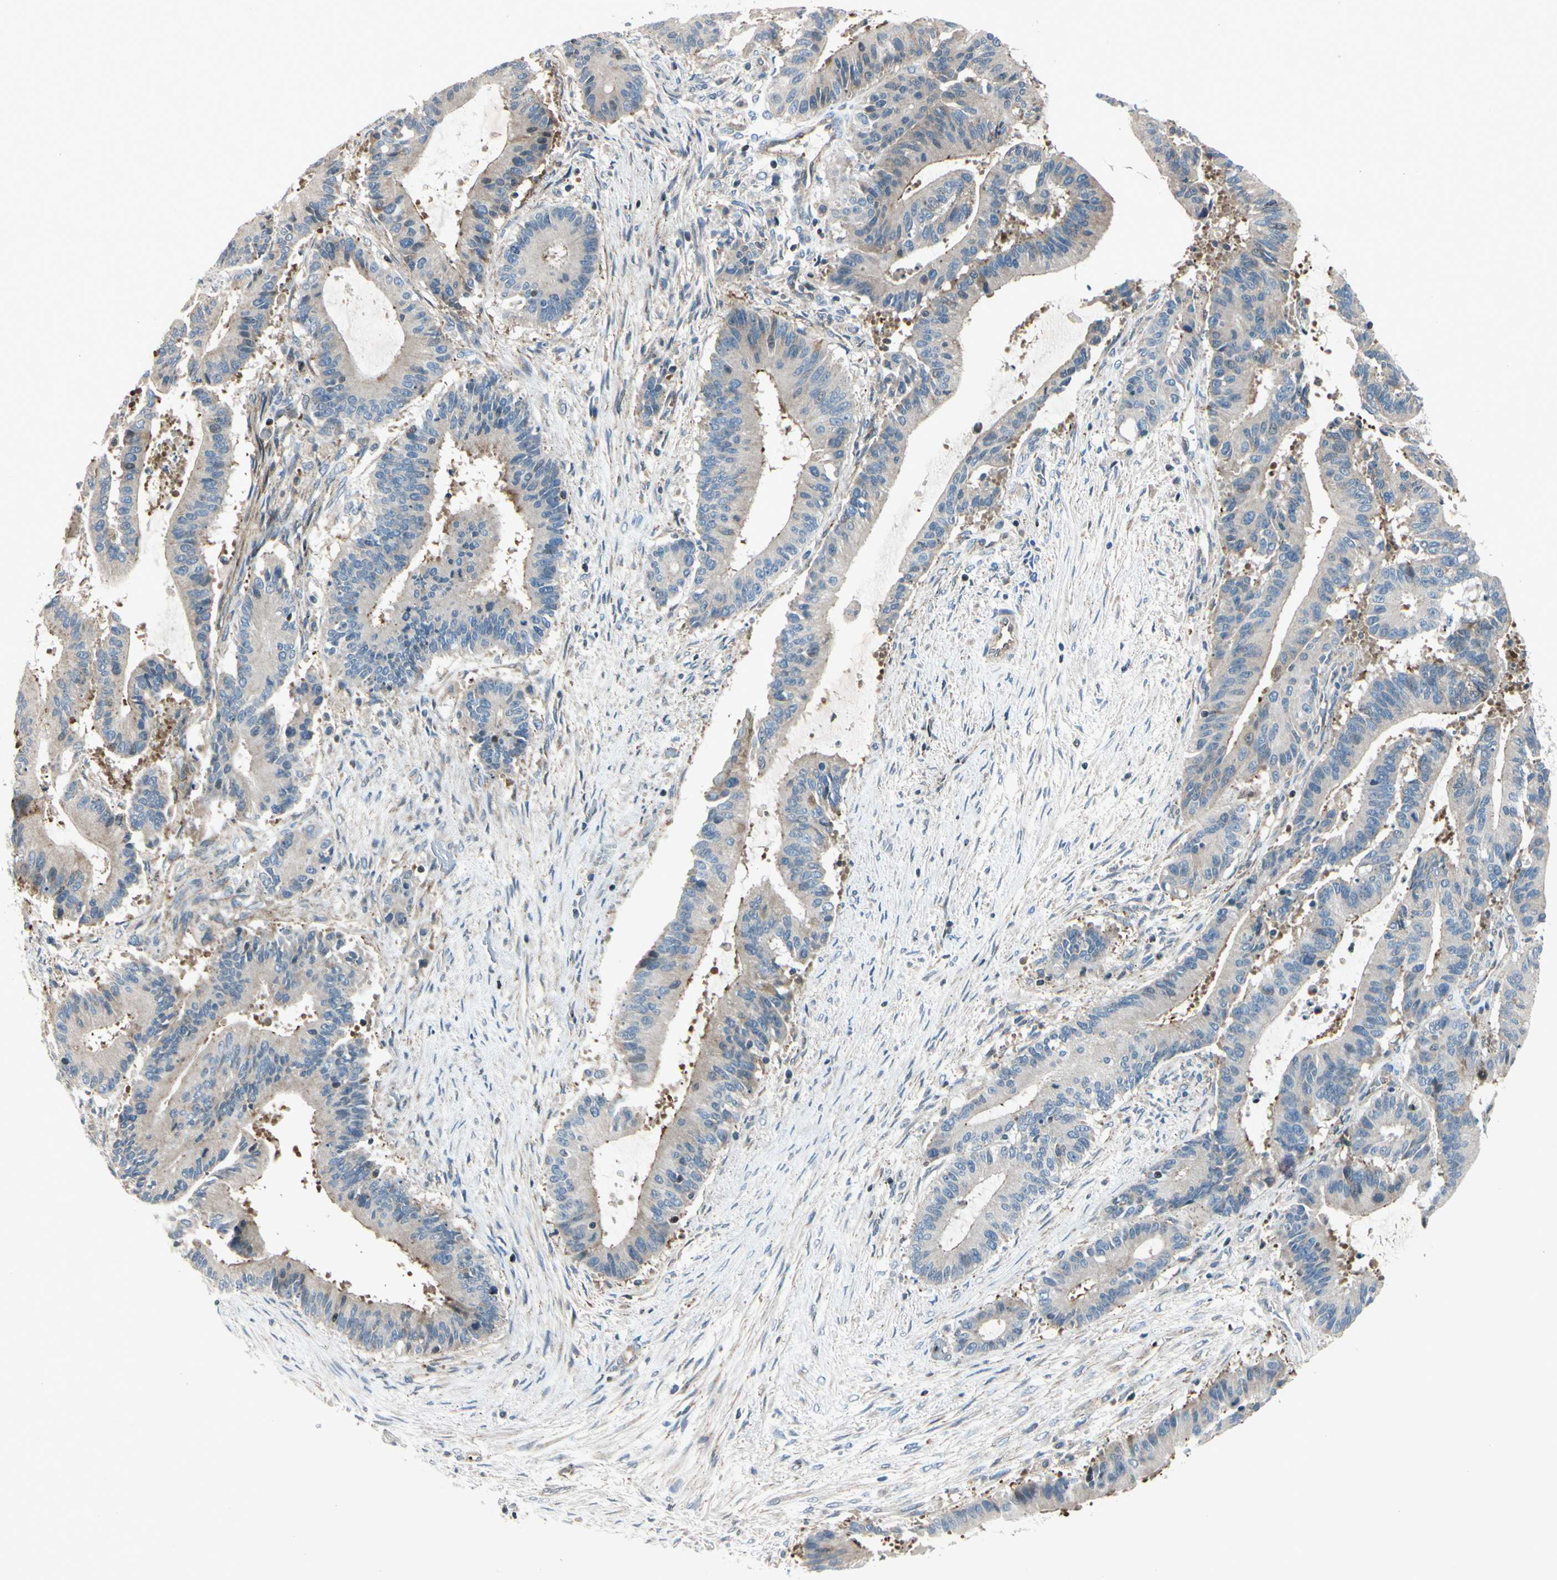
{"staining": {"intensity": "negative", "quantity": "none", "location": "none"}, "tissue": "liver cancer", "cell_type": "Tumor cells", "image_type": "cancer", "snomed": [{"axis": "morphology", "description": "Cholangiocarcinoma"}, {"axis": "topography", "description": "Liver"}], "caption": "The micrograph exhibits no staining of tumor cells in liver cancer.", "gene": "CDH6", "patient": {"sex": "female", "age": 73}}